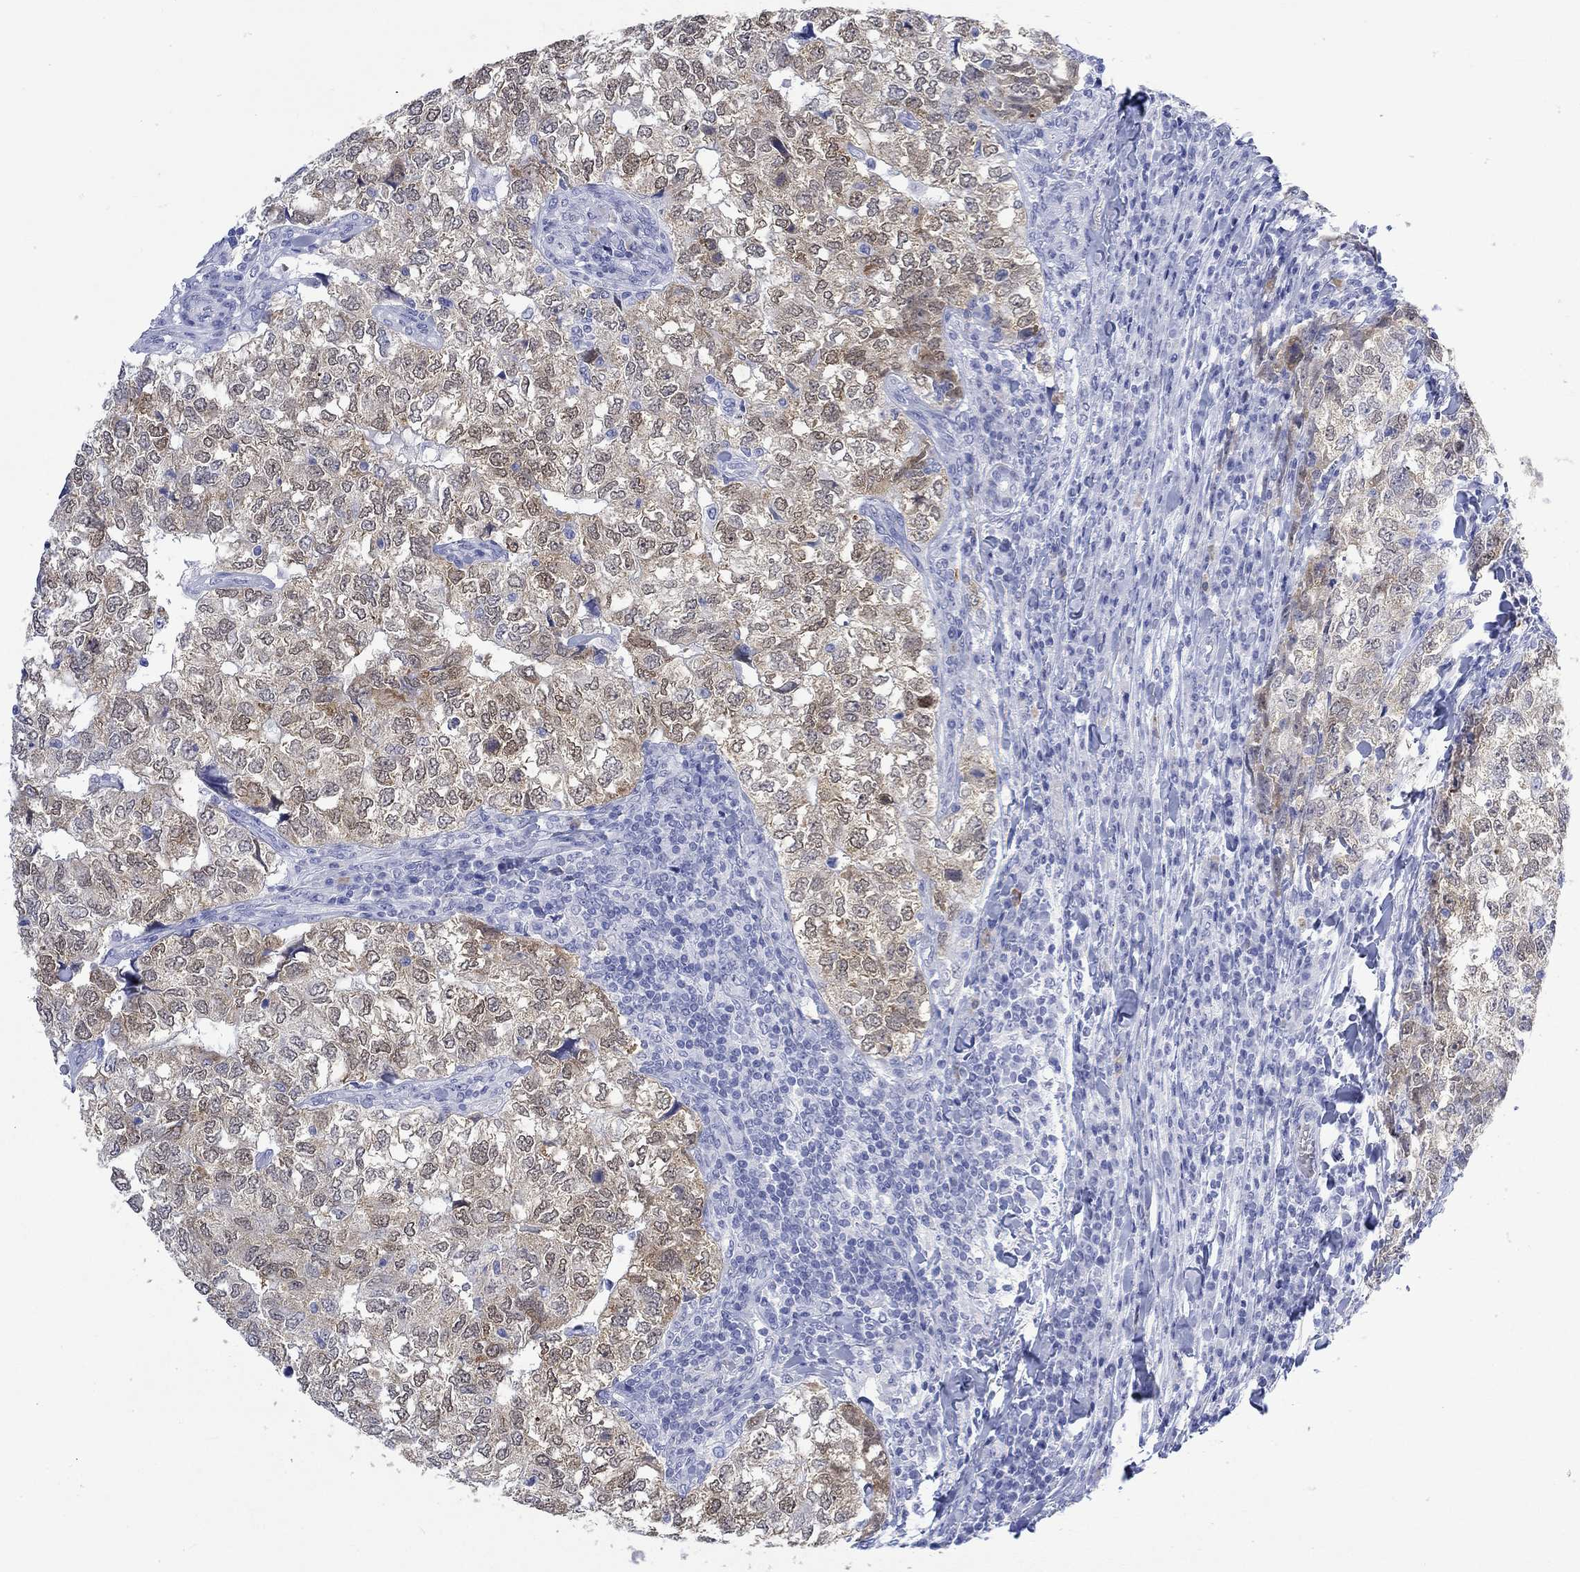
{"staining": {"intensity": "moderate", "quantity": ">75%", "location": "cytoplasmic/membranous"}, "tissue": "breast cancer", "cell_type": "Tumor cells", "image_type": "cancer", "snomed": [{"axis": "morphology", "description": "Duct carcinoma"}, {"axis": "topography", "description": "Breast"}], "caption": "Breast cancer (invasive ductal carcinoma) was stained to show a protein in brown. There is medium levels of moderate cytoplasmic/membranous positivity in about >75% of tumor cells. (DAB IHC, brown staining for protein, blue staining for nuclei).", "gene": "MSI1", "patient": {"sex": "female", "age": 30}}